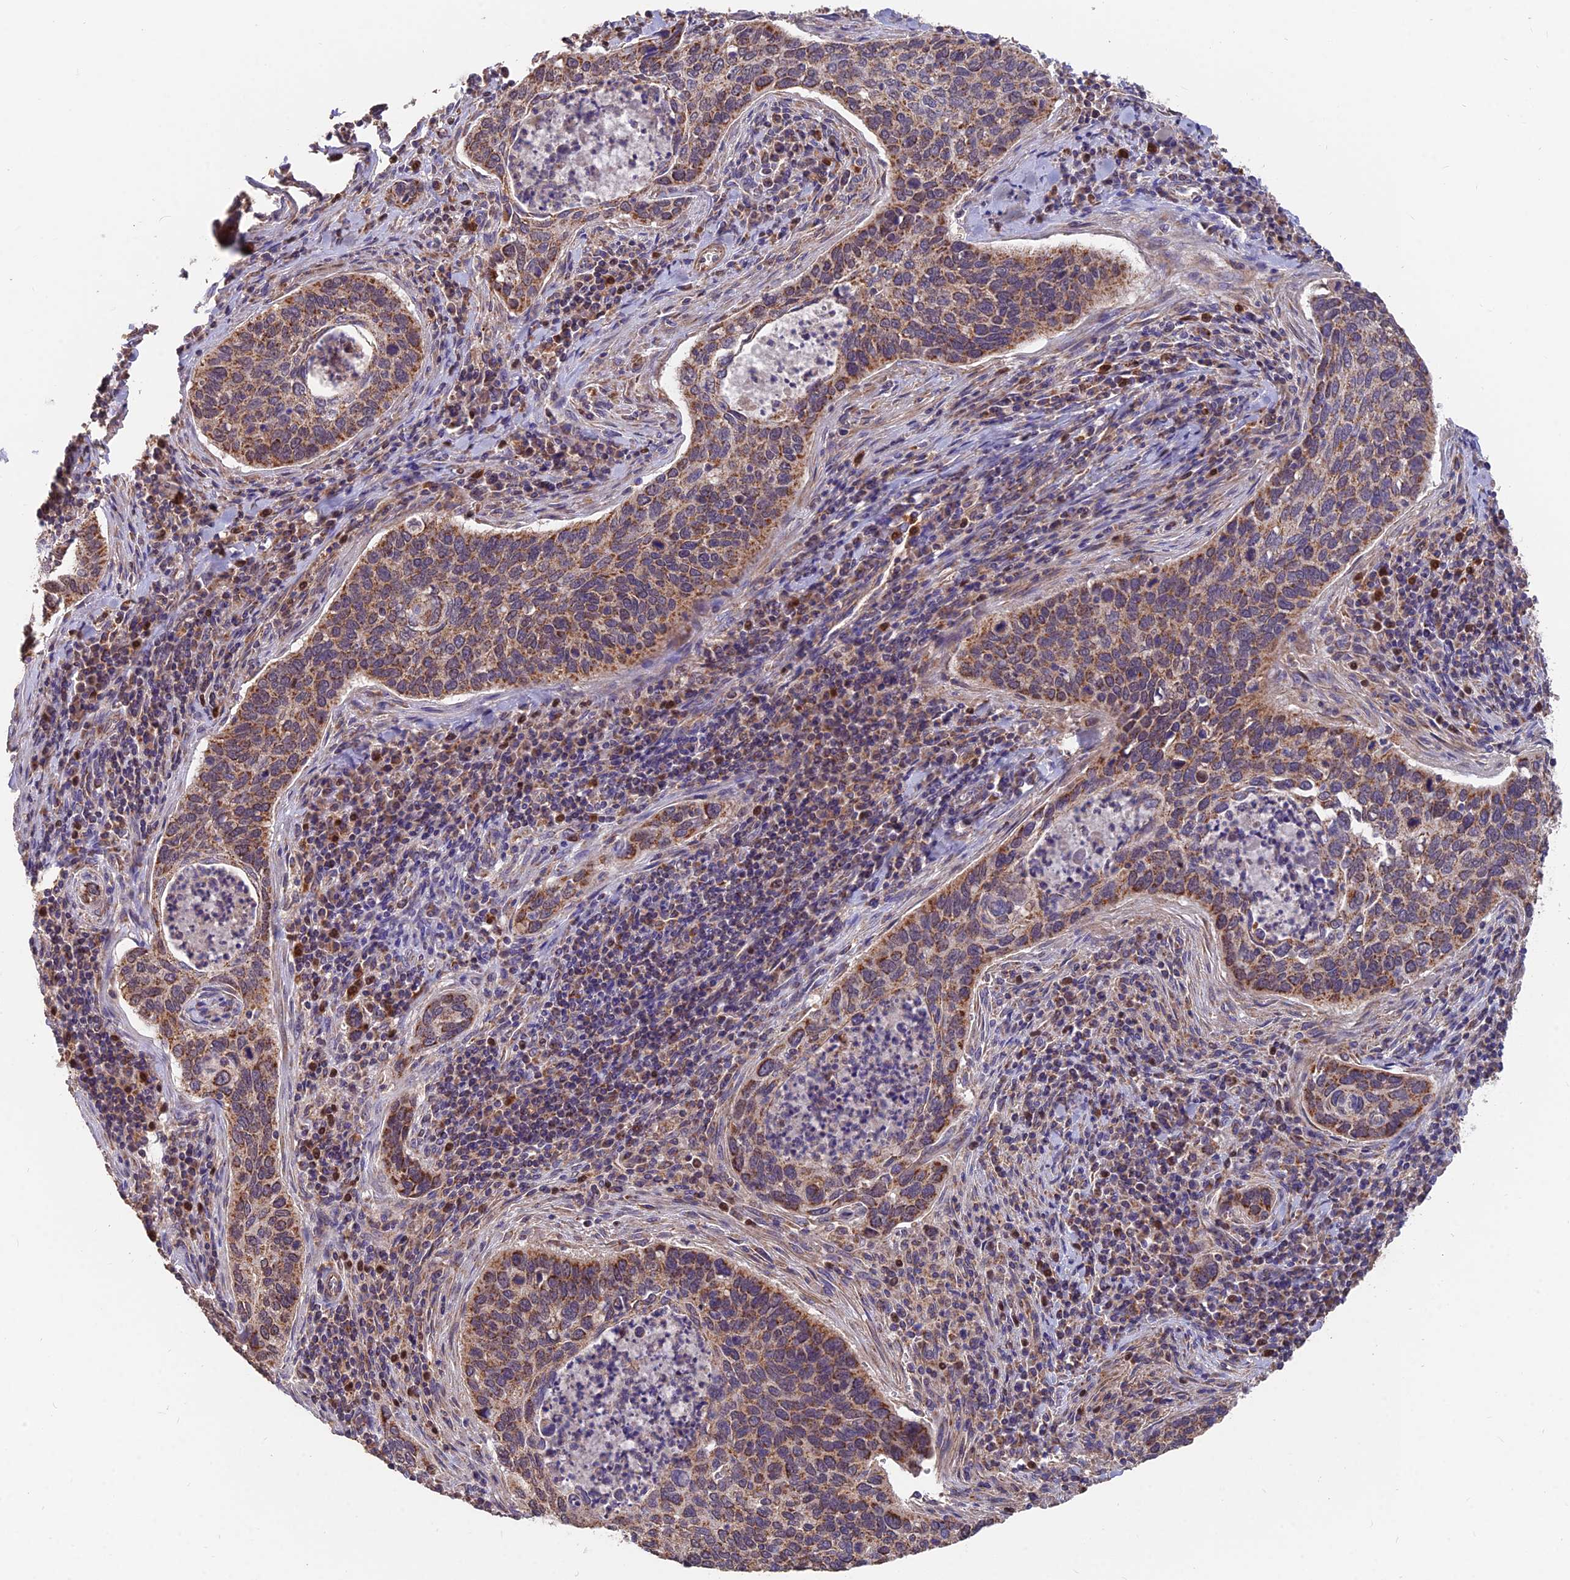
{"staining": {"intensity": "moderate", "quantity": ">75%", "location": "cytoplasmic/membranous"}, "tissue": "cervical cancer", "cell_type": "Tumor cells", "image_type": "cancer", "snomed": [{"axis": "morphology", "description": "Squamous cell carcinoma, NOS"}, {"axis": "topography", "description": "Cervix"}], "caption": "Cervical cancer stained for a protein displays moderate cytoplasmic/membranous positivity in tumor cells.", "gene": "IFT22", "patient": {"sex": "female", "age": 53}}